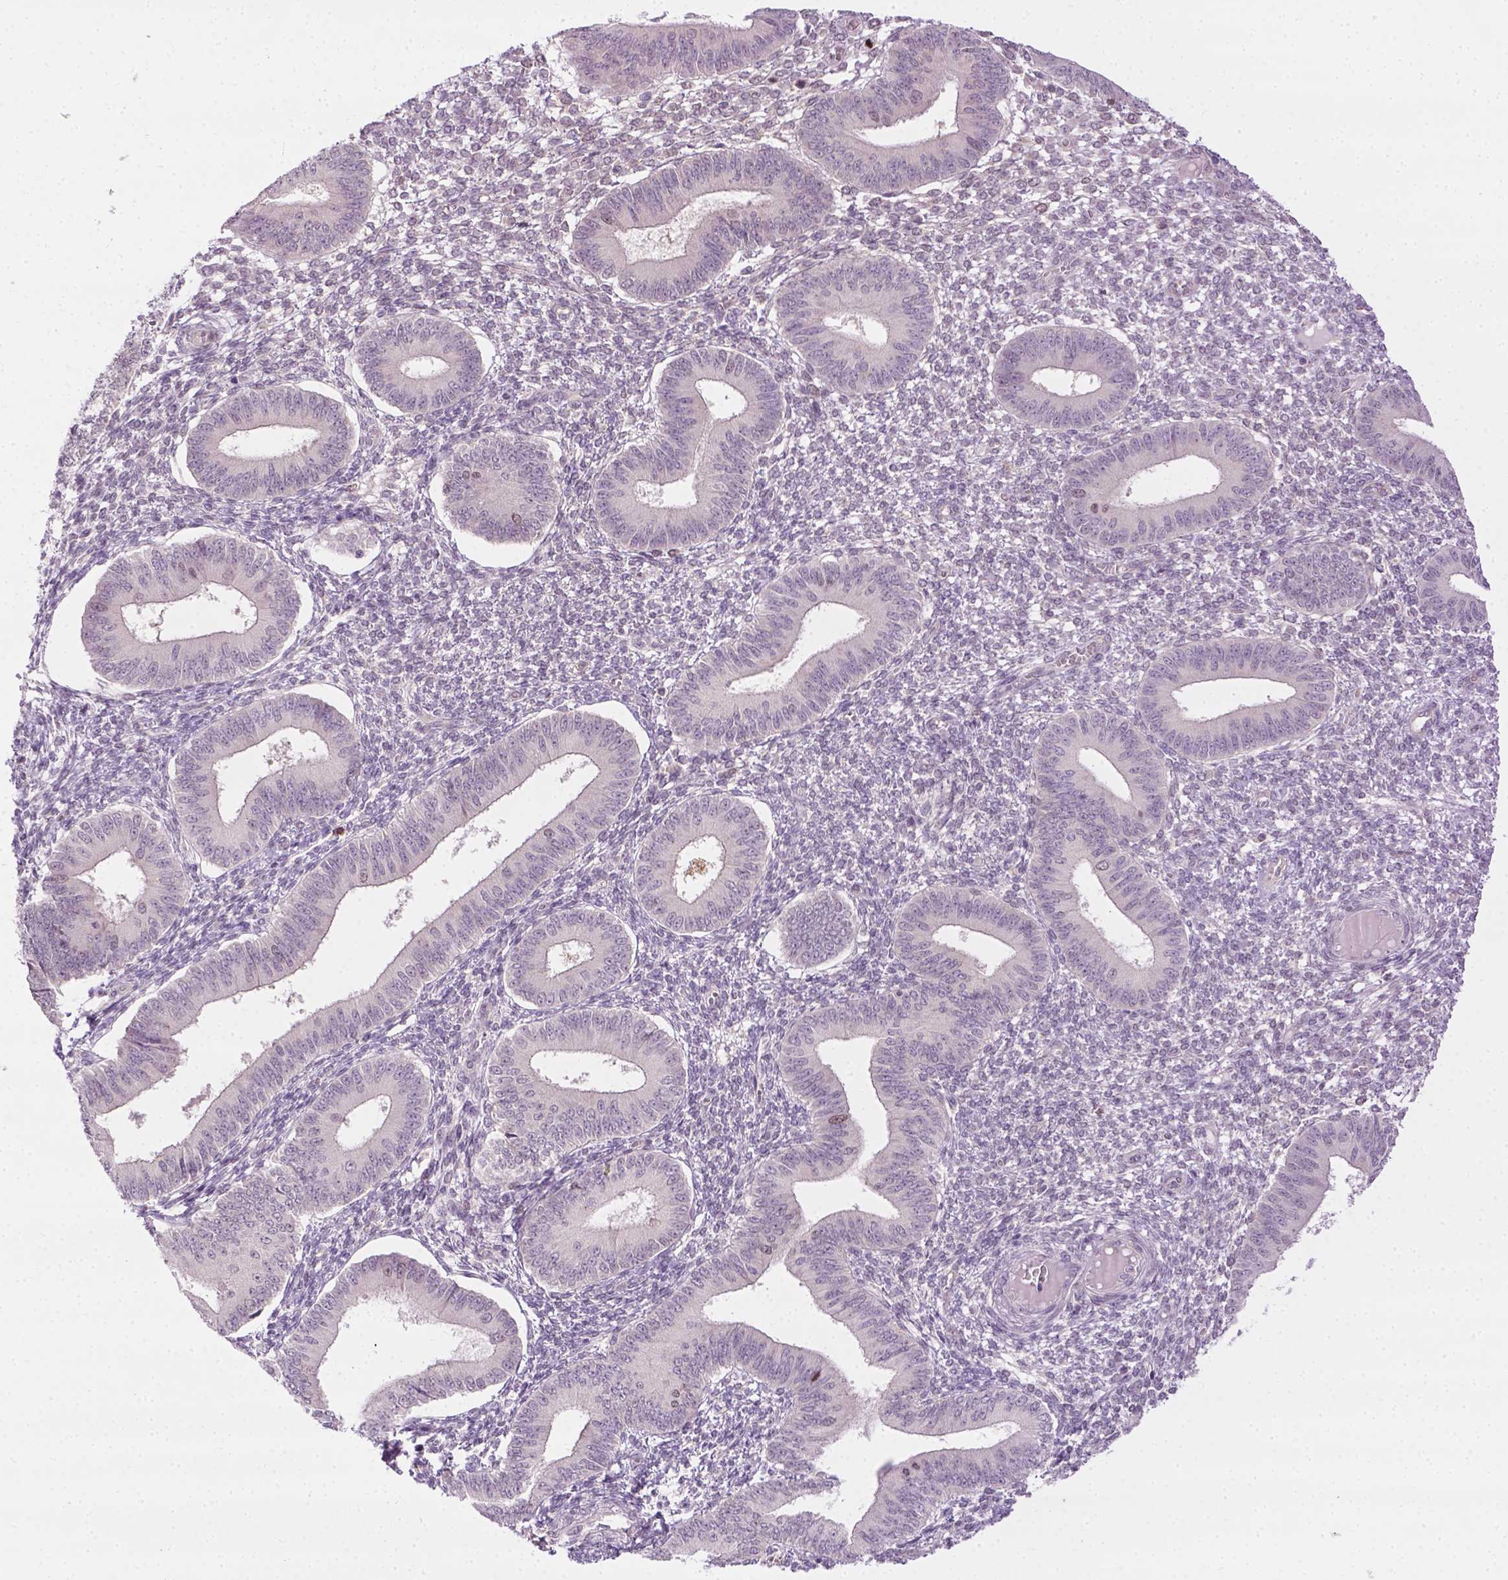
{"staining": {"intensity": "negative", "quantity": "none", "location": "none"}, "tissue": "endometrium", "cell_type": "Cells in endometrial stroma", "image_type": "normal", "snomed": [{"axis": "morphology", "description": "Normal tissue, NOS"}, {"axis": "topography", "description": "Endometrium"}], "caption": "Immunohistochemical staining of normal endometrium demonstrates no significant staining in cells in endometrial stroma.", "gene": "DENND4A", "patient": {"sex": "female", "age": 42}}